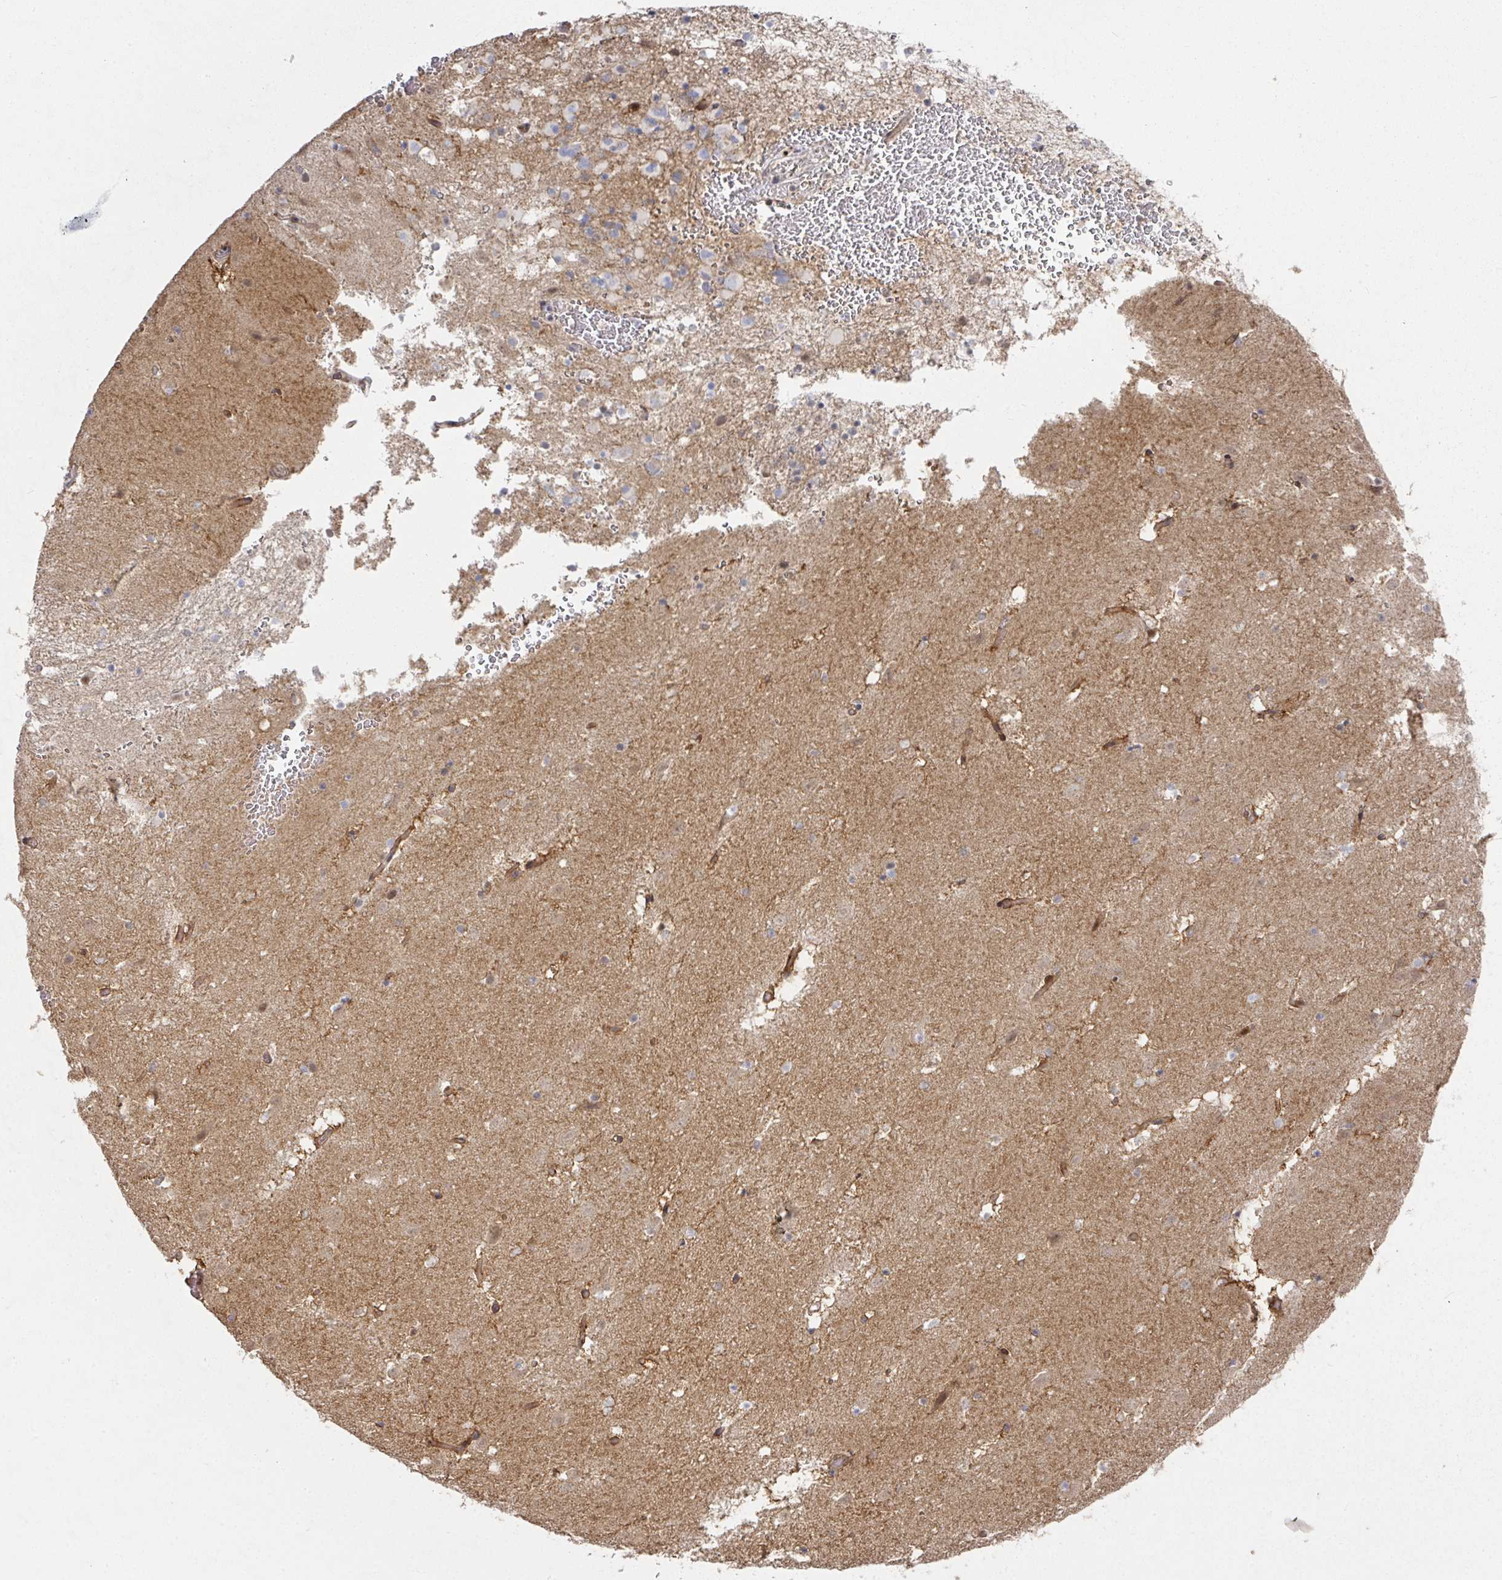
{"staining": {"intensity": "moderate", "quantity": "<25%", "location": "cytoplasmic/membranous,nuclear"}, "tissue": "caudate", "cell_type": "Glial cells", "image_type": "normal", "snomed": [{"axis": "morphology", "description": "Normal tissue, NOS"}, {"axis": "topography", "description": "Lateral ventricle wall"}], "caption": "Immunohistochemical staining of normal caudate reveals moderate cytoplasmic/membranous,nuclear protein expression in approximately <25% of glial cells.", "gene": "CA7", "patient": {"sex": "male", "age": 37}}